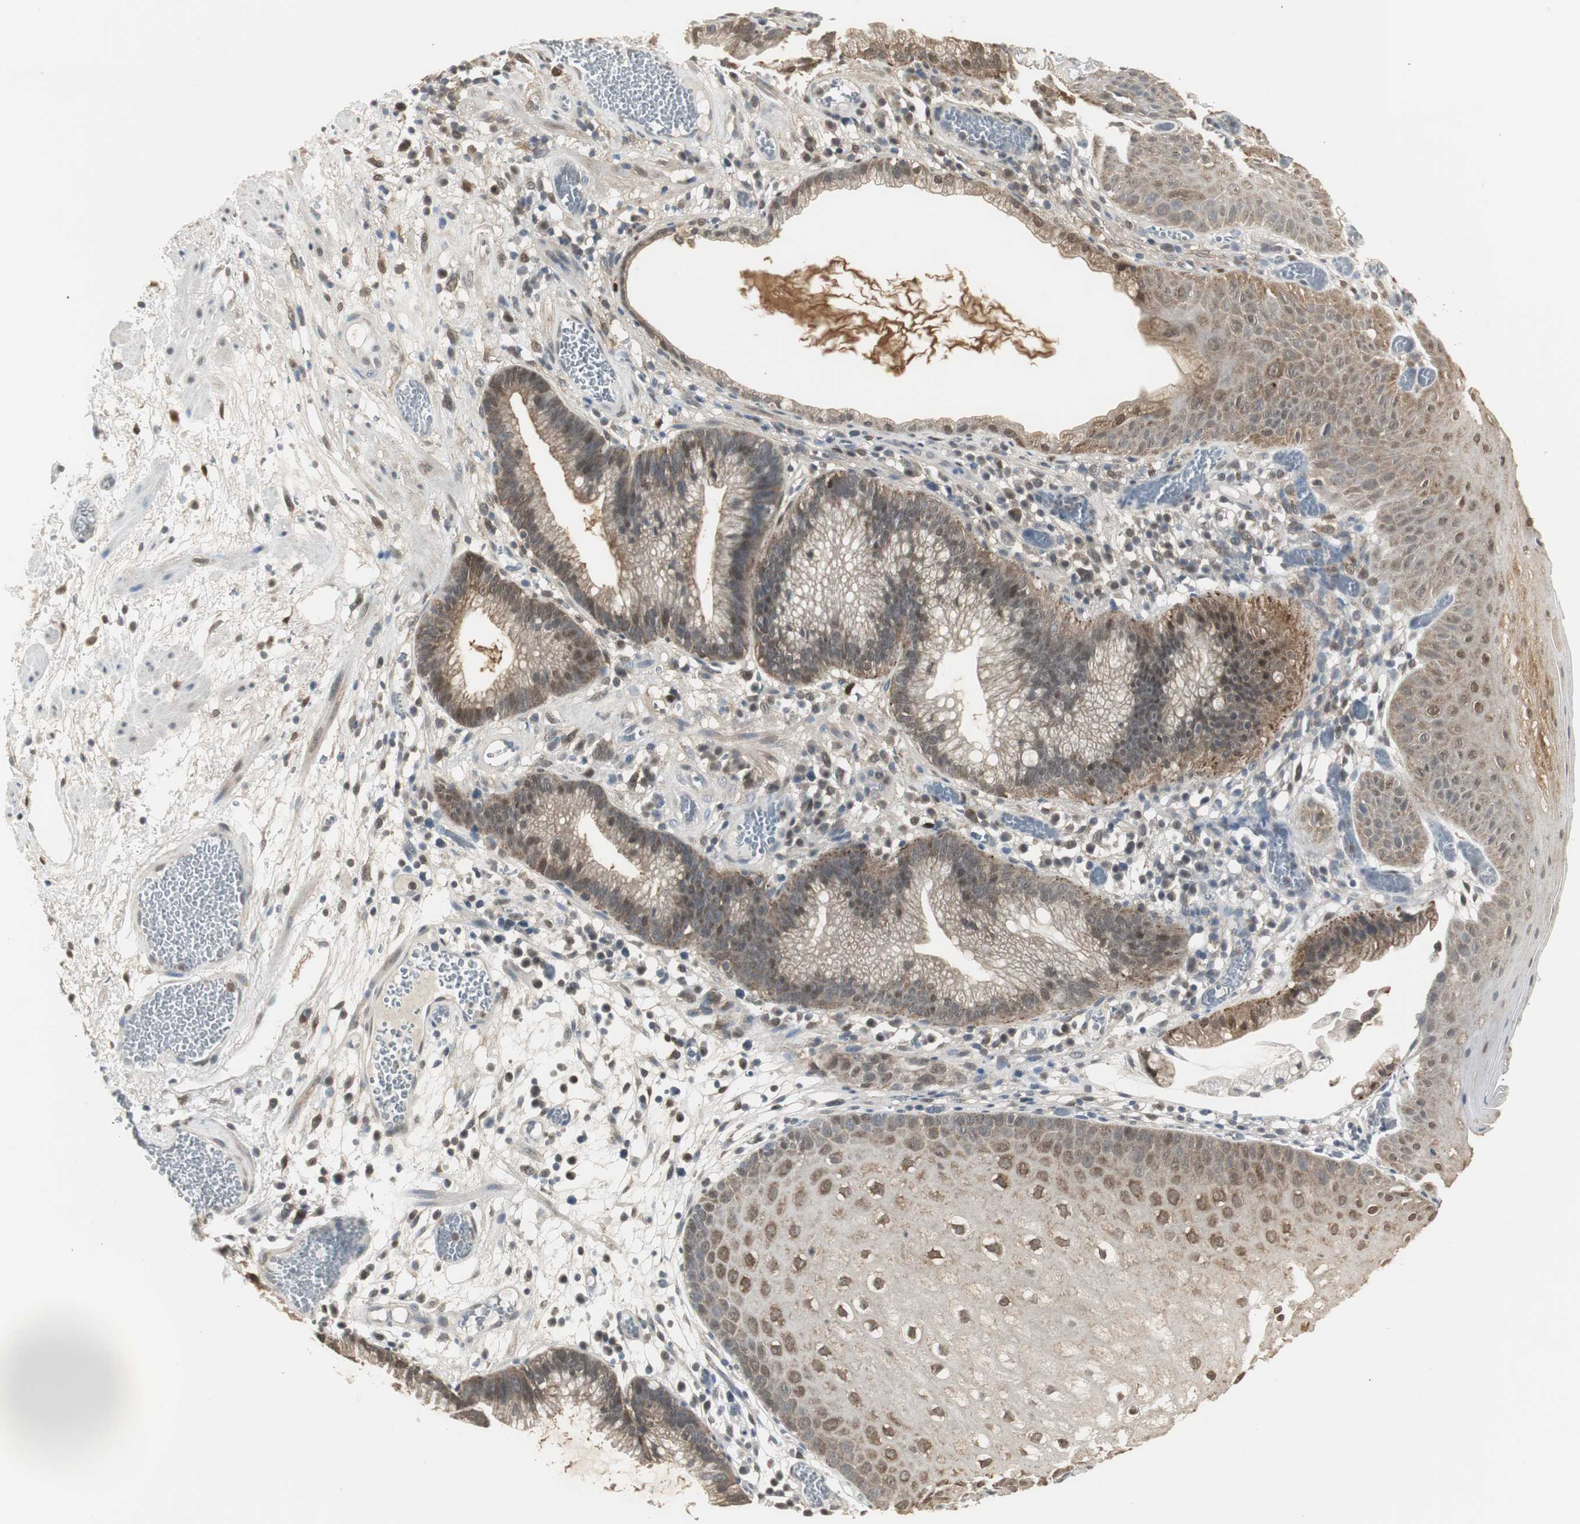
{"staining": {"intensity": "strong", "quantity": ">75%", "location": "cytoplasmic/membranous,nuclear"}, "tissue": "skin", "cell_type": "Epidermal cells", "image_type": "normal", "snomed": [{"axis": "morphology", "description": "Normal tissue, NOS"}, {"axis": "morphology", "description": "Hemorrhoids"}, {"axis": "morphology", "description": "Inflammation, NOS"}, {"axis": "topography", "description": "Anal"}], "caption": "Immunohistochemical staining of benign skin demonstrates strong cytoplasmic/membranous,nuclear protein staining in approximately >75% of epidermal cells. The staining was performed using DAB (3,3'-diaminobenzidine), with brown indicating positive protein expression. Nuclei are stained blue with hematoxylin.", "gene": "PLIN3", "patient": {"sex": "male", "age": 60}}